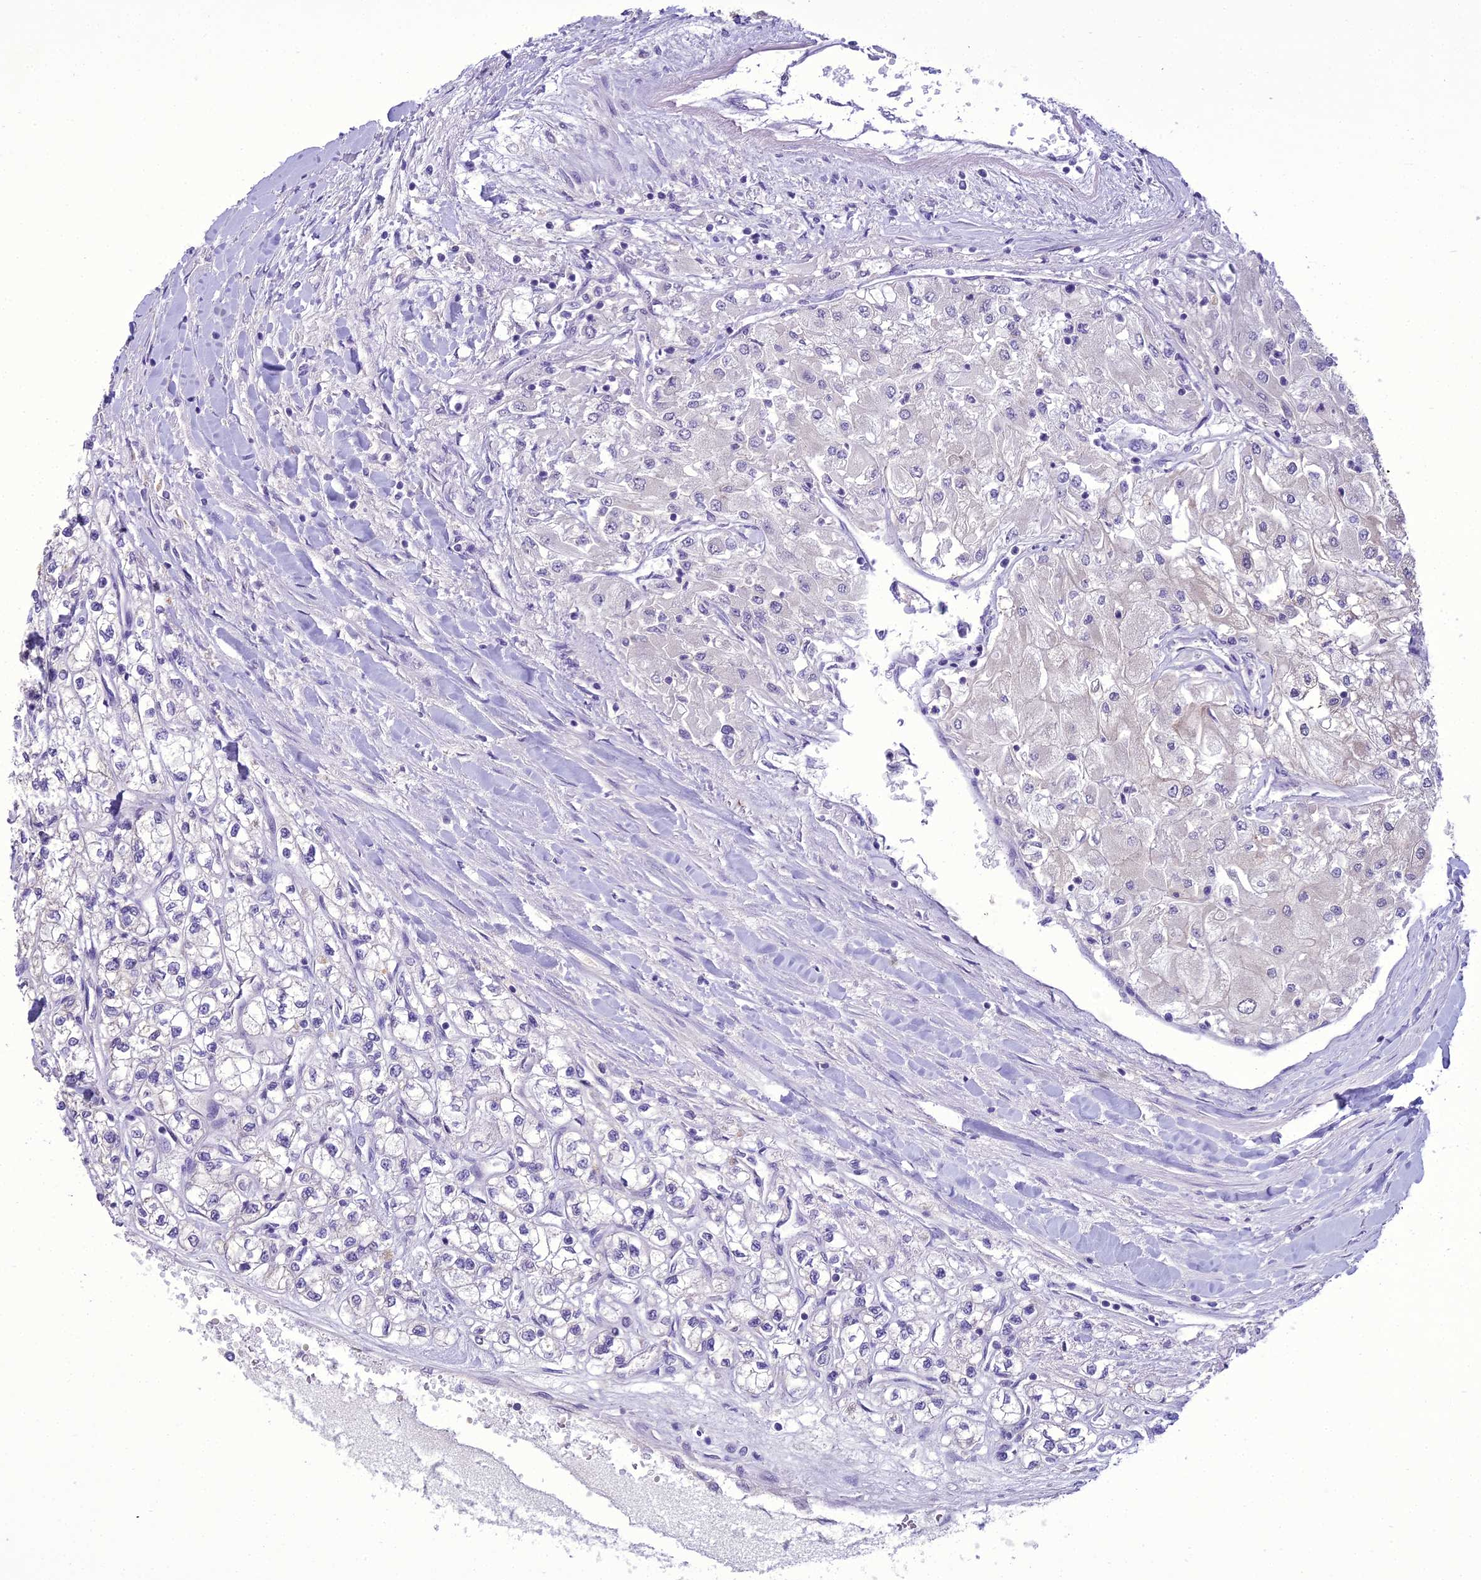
{"staining": {"intensity": "negative", "quantity": "none", "location": "none"}, "tissue": "renal cancer", "cell_type": "Tumor cells", "image_type": "cancer", "snomed": [{"axis": "morphology", "description": "Adenocarcinoma, NOS"}, {"axis": "topography", "description": "Kidney"}], "caption": "The photomicrograph shows no staining of tumor cells in renal cancer (adenocarcinoma).", "gene": "SCRT1", "patient": {"sex": "male", "age": 80}}